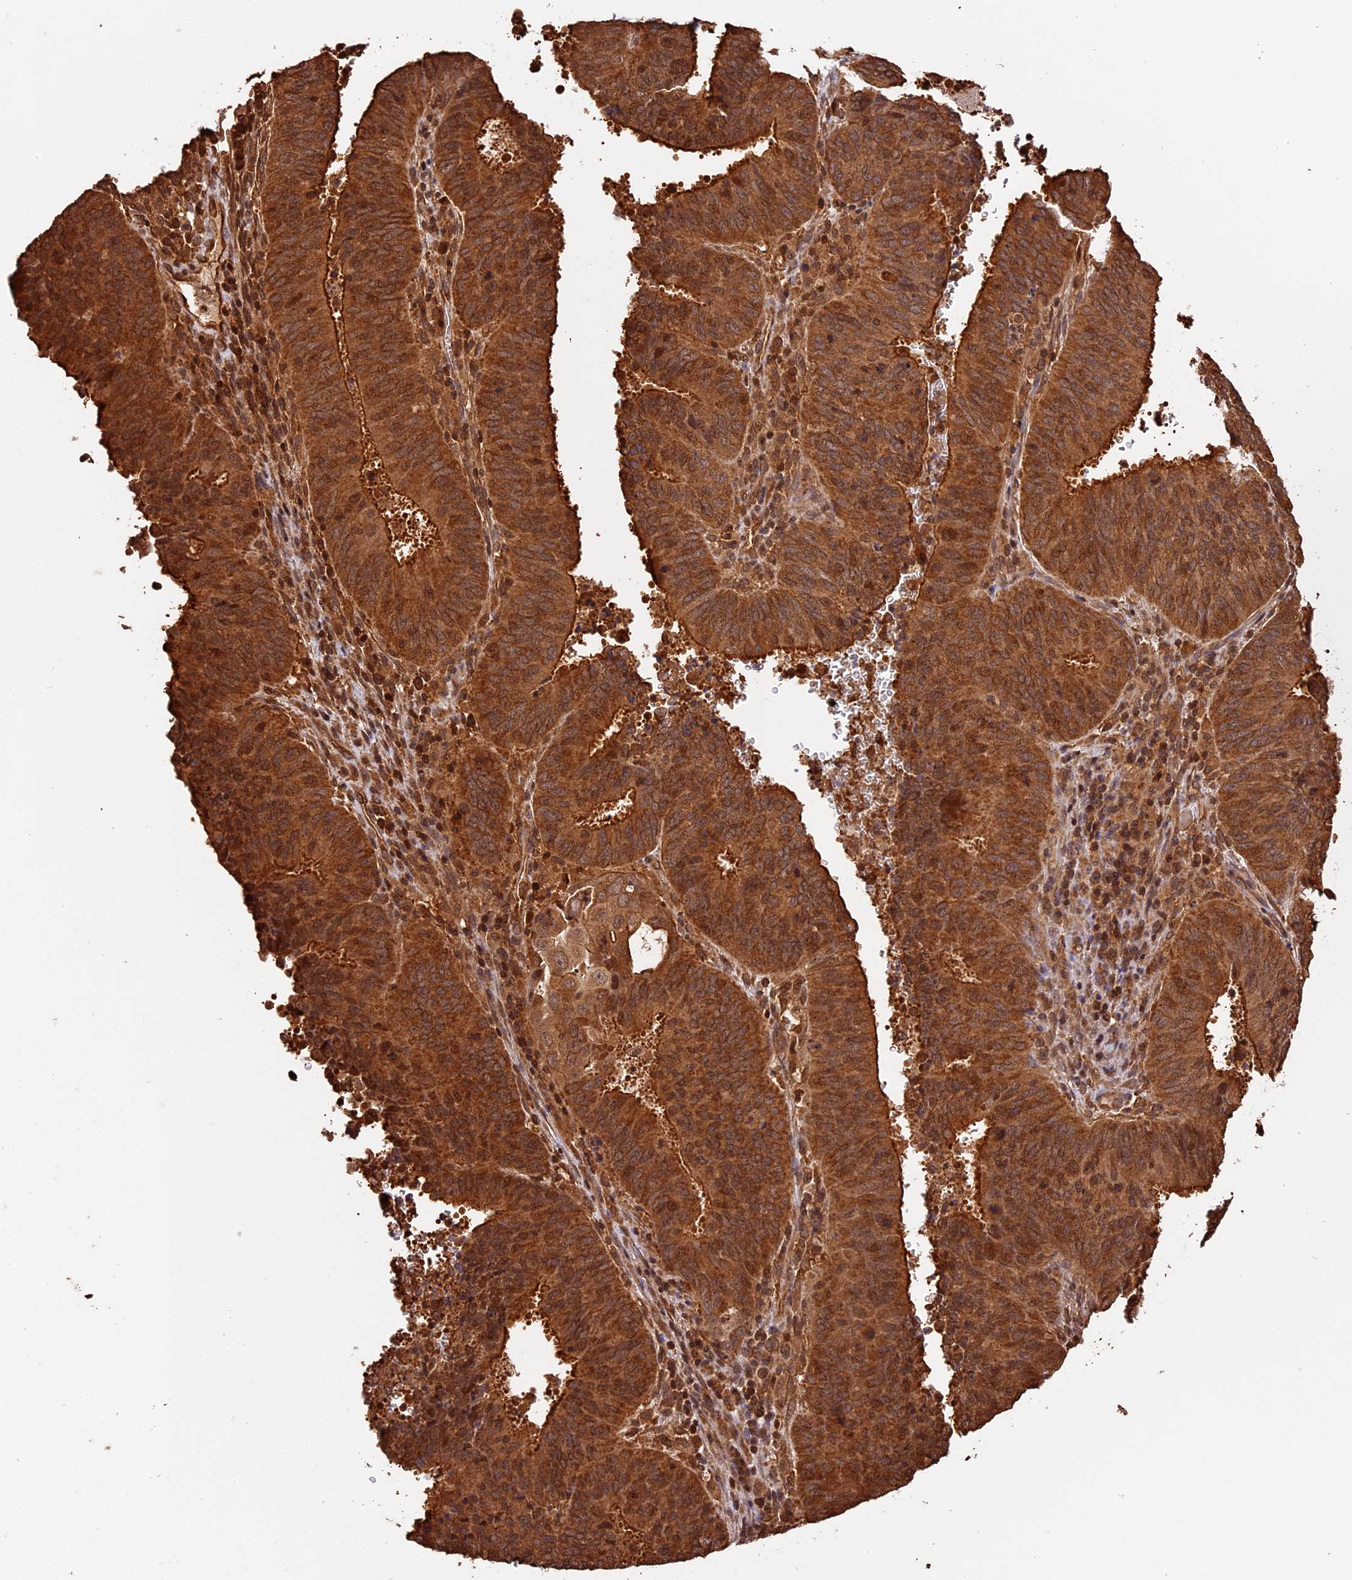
{"staining": {"intensity": "moderate", "quantity": ">75%", "location": "cytoplasmic/membranous,nuclear"}, "tissue": "cervical cancer", "cell_type": "Tumor cells", "image_type": "cancer", "snomed": [{"axis": "morphology", "description": "Adenocarcinoma, NOS"}, {"axis": "topography", "description": "Cervix"}], "caption": "A brown stain highlights moderate cytoplasmic/membranous and nuclear staining of a protein in cervical cancer tumor cells.", "gene": "PPP1R37", "patient": {"sex": "female", "age": 44}}